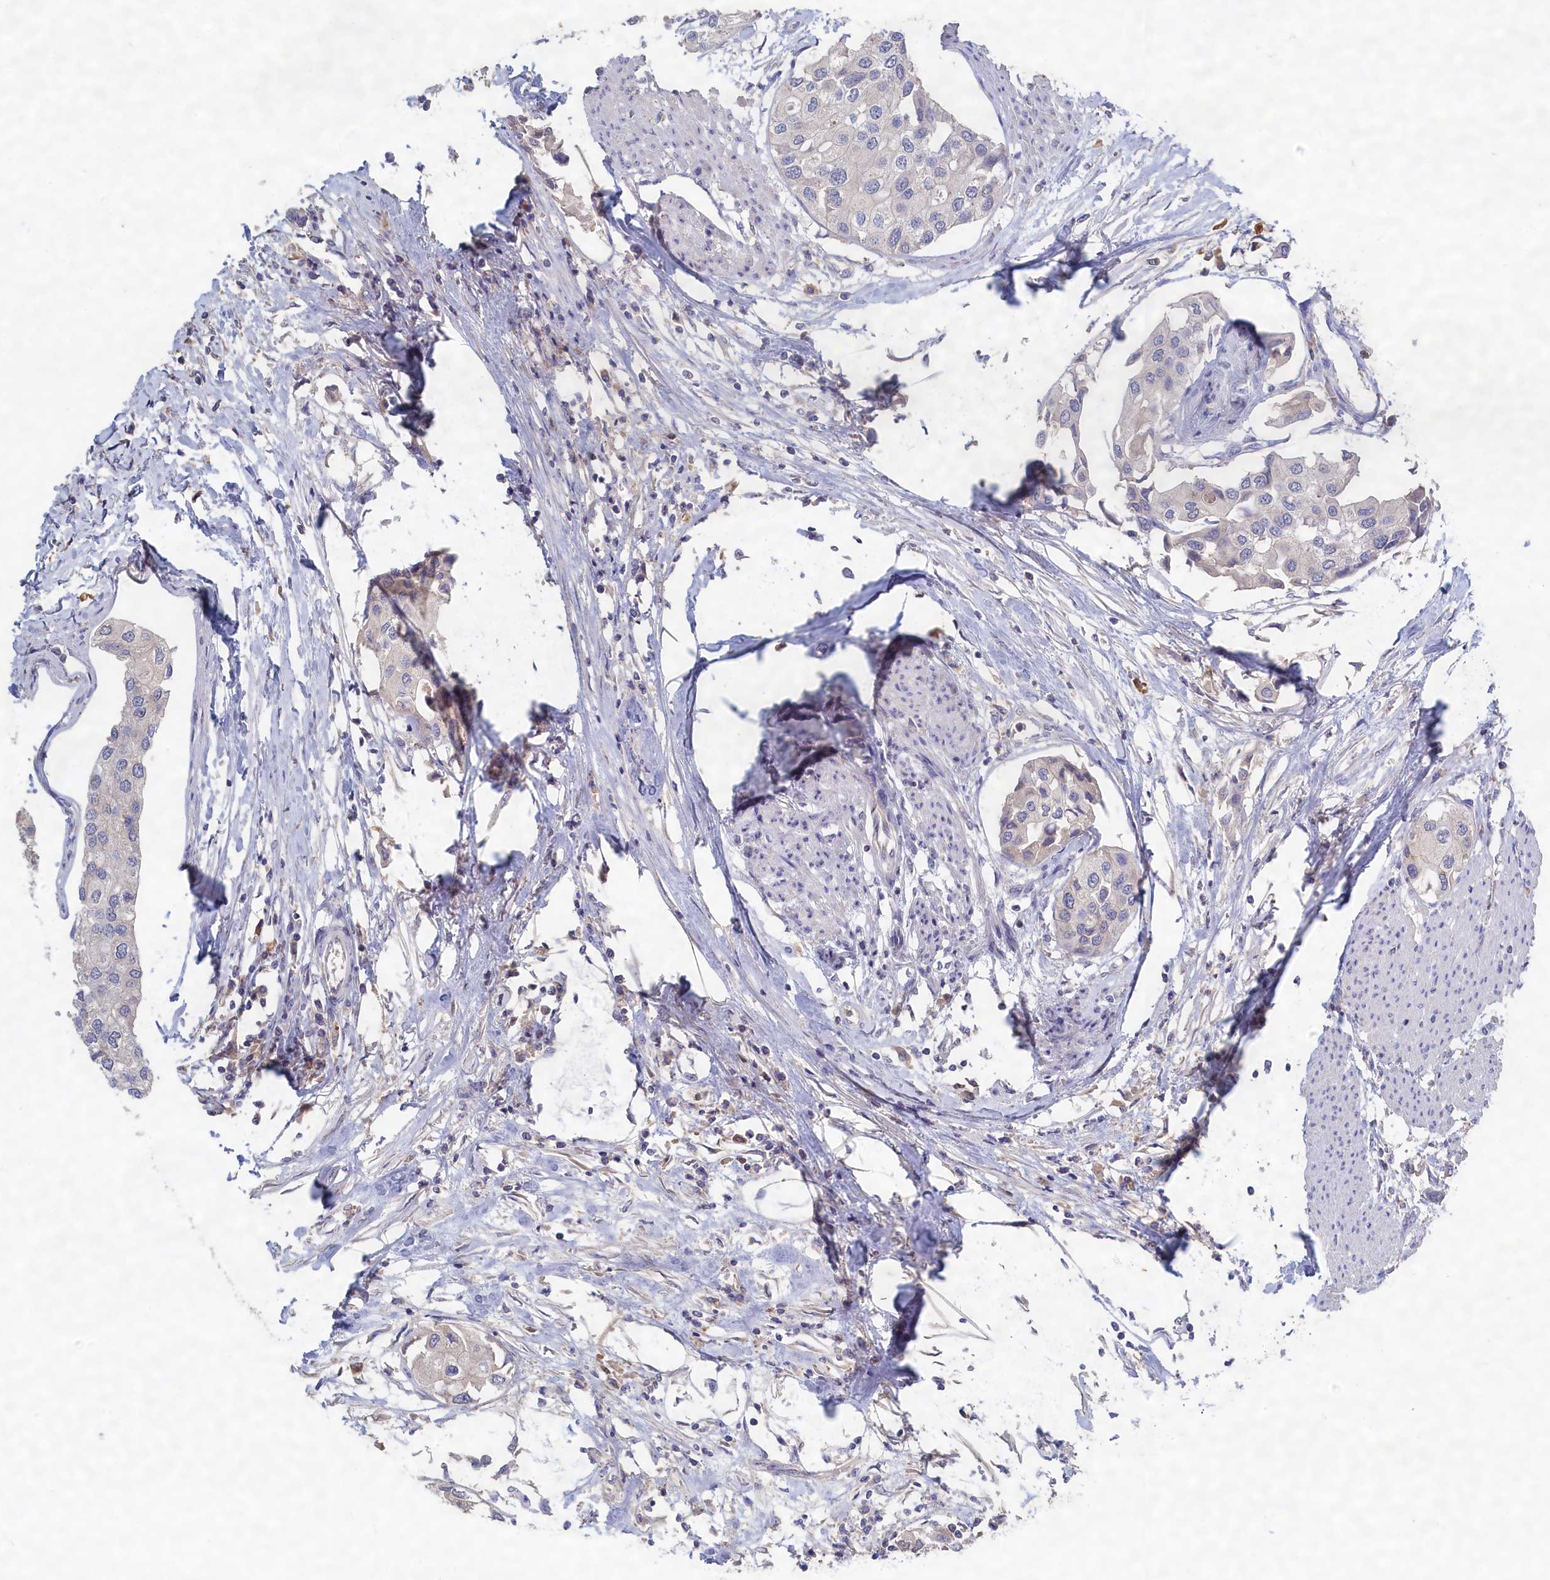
{"staining": {"intensity": "negative", "quantity": "none", "location": "none"}, "tissue": "urothelial cancer", "cell_type": "Tumor cells", "image_type": "cancer", "snomed": [{"axis": "morphology", "description": "Urothelial carcinoma, High grade"}, {"axis": "topography", "description": "Urinary bladder"}], "caption": "IHC histopathology image of neoplastic tissue: urothelial cancer stained with DAB reveals no significant protein expression in tumor cells.", "gene": "CELF5", "patient": {"sex": "male", "age": 64}}